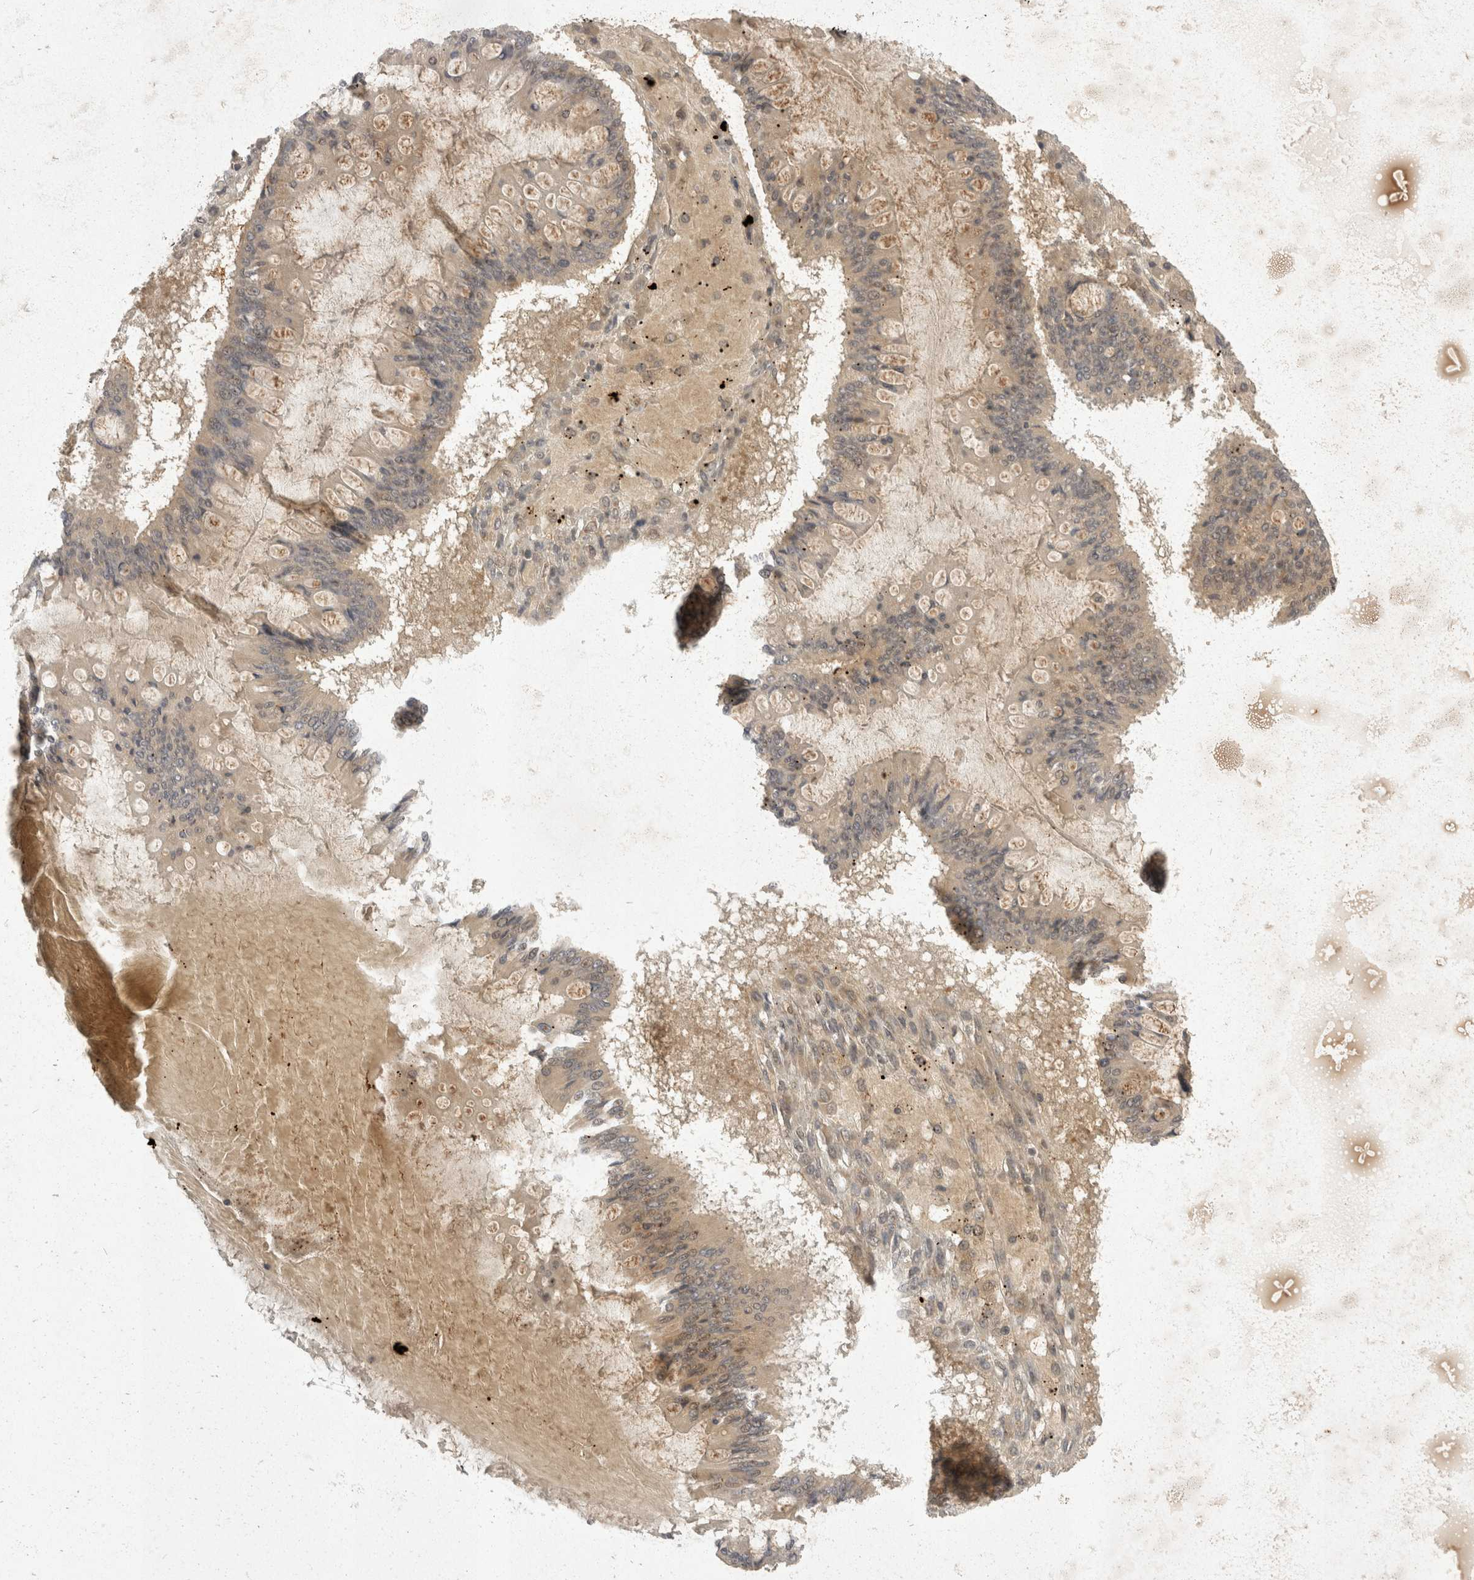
{"staining": {"intensity": "weak", "quantity": "<25%", "location": "cytoplasmic/membranous"}, "tissue": "ovarian cancer", "cell_type": "Tumor cells", "image_type": "cancer", "snomed": [{"axis": "morphology", "description": "Cystadenocarcinoma, mucinous, NOS"}, {"axis": "topography", "description": "Ovary"}], "caption": "A photomicrograph of human ovarian mucinous cystadenocarcinoma is negative for staining in tumor cells.", "gene": "EIF4G3", "patient": {"sex": "female", "age": 73}}